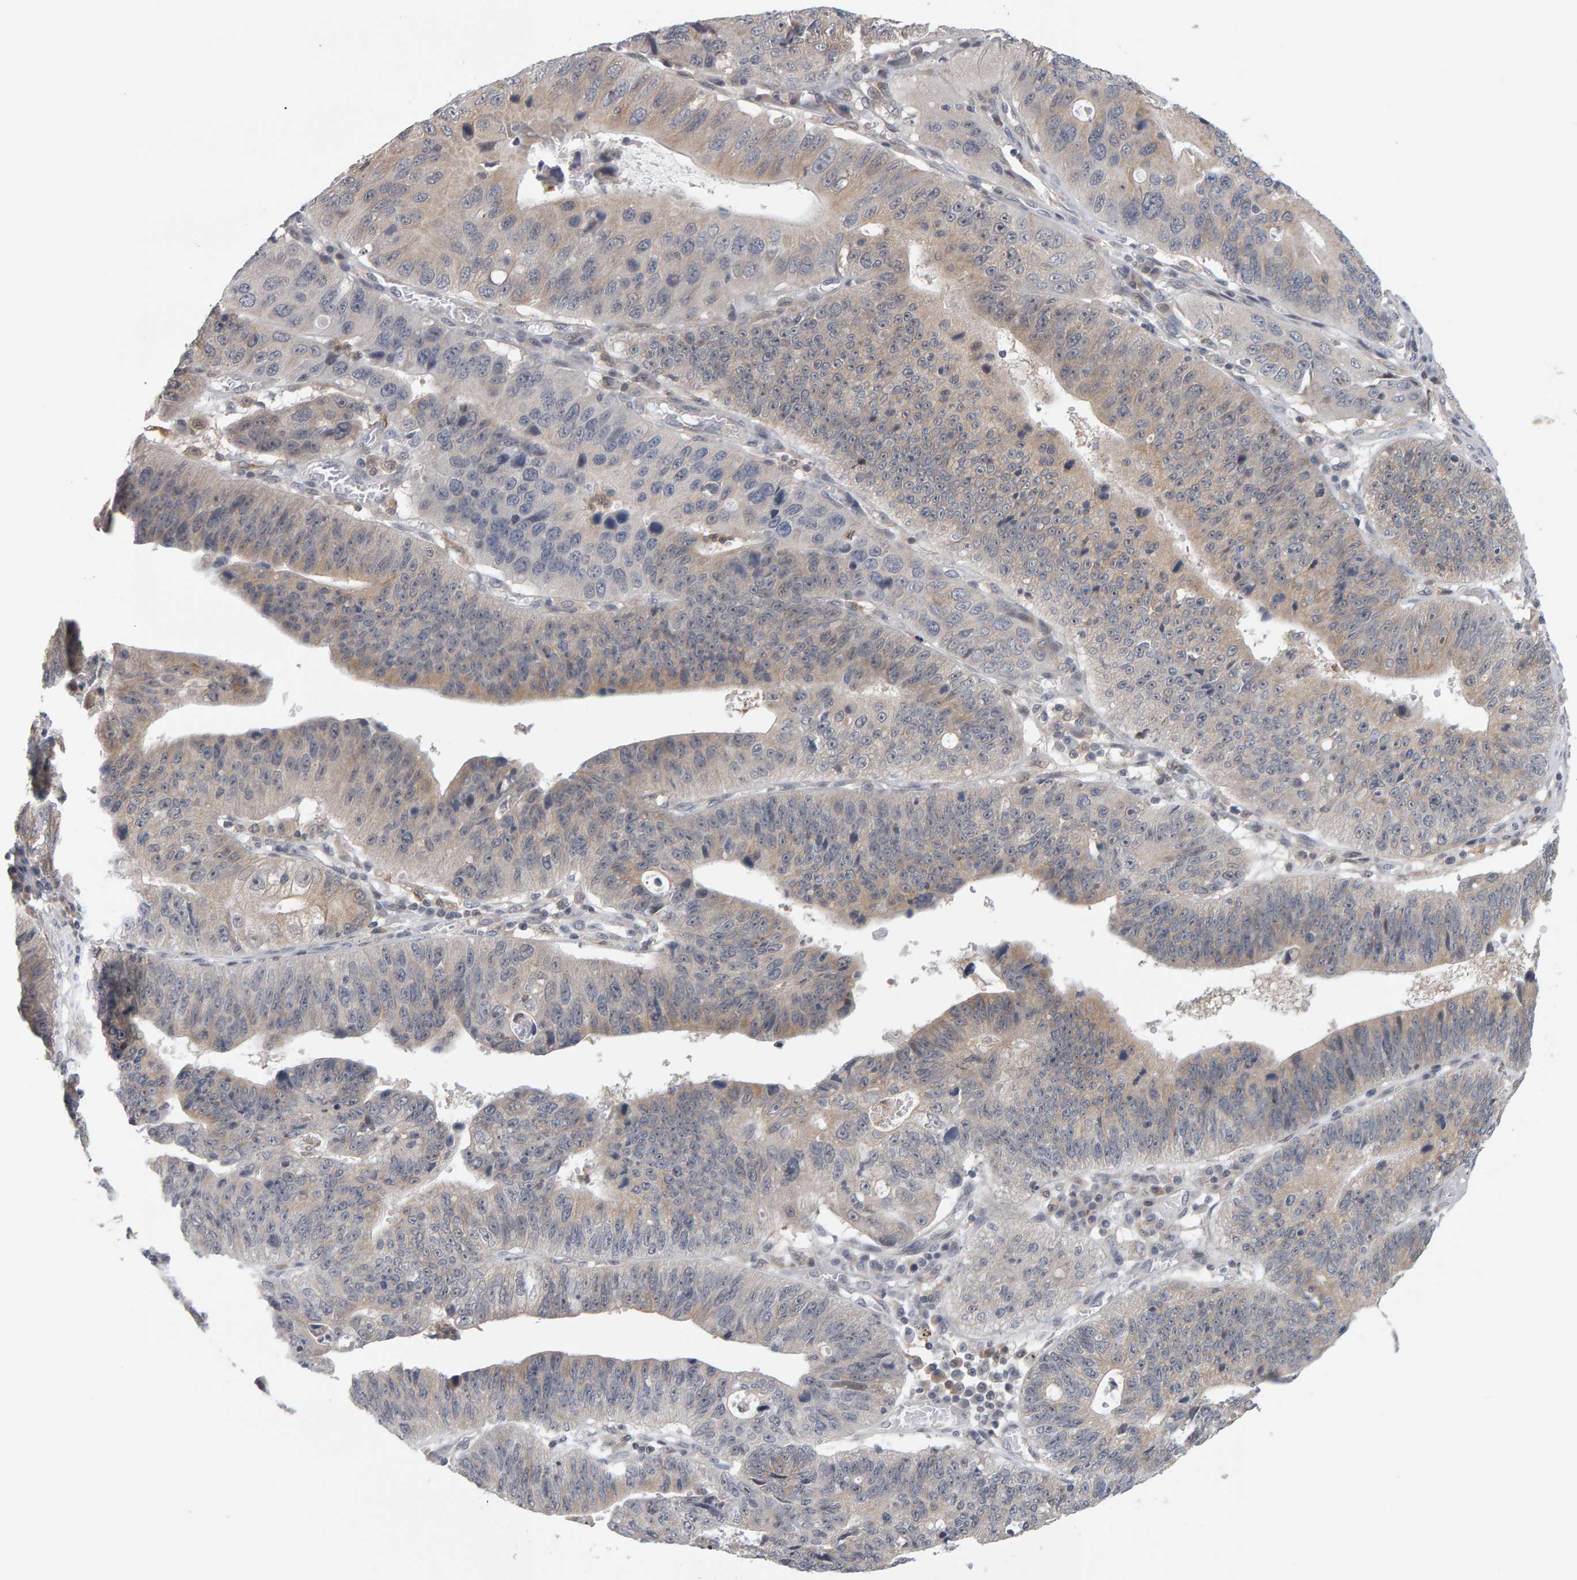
{"staining": {"intensity": "weak", "quantity": "25%-75%", "location": "cytoplasmic/membranous"}, "tissue": "stomach cancer", "cell_type": "Tumor cells", "image_type": "cancer", "snomed": [{"axis": "morphology", "description": "Adenocarcinoma, NOS"}, {"axis": "topography", "description": "Stomach"}], "caption": "A histopathology image showing weak cytoplasmic/membranous staining in about 25%-75% of tumor cells in stomach adenocarcinoma, as visualized by brown immunohistochemical staining.", "gene": "MSRA", "patient": {"sex": "male", "age": 59}}